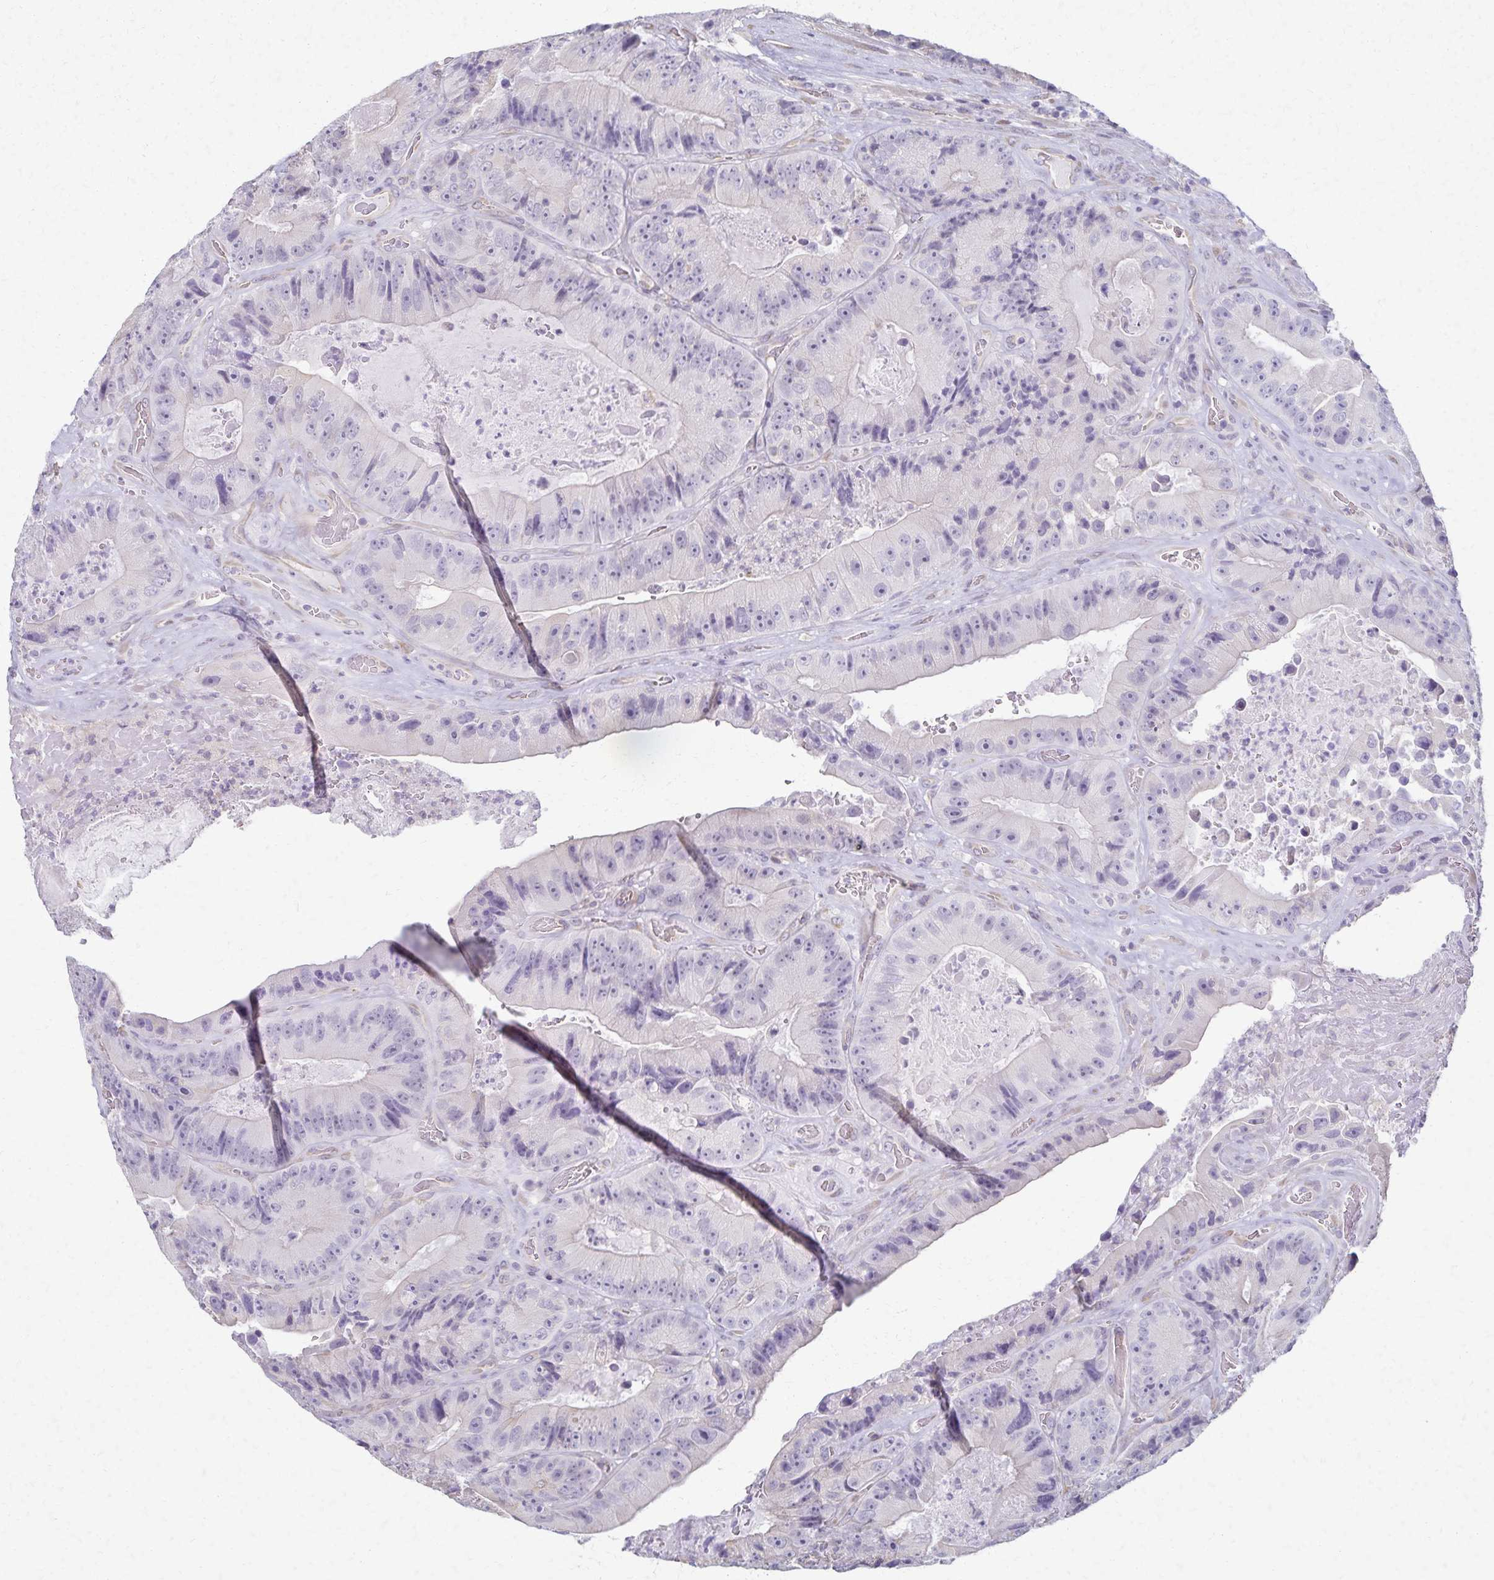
{"staining": {"intensity": "negative", "quantity": "none", "location": "none"}, "tissue": "colorectal cancer", "cell_type": "Tumor cells", "image_type": "cancer", "snomed": [{"axis": "morphology", "description": "Adenocarcinoma, NOS"}, {"axis": "topography", "description": "Colon"}], "caption": "Adenocarcinoma (colorectal) was stained to show a protein in brown. There is no significant staining in tumor cells.", "gene": "KISS1", "patient": {"sex": "female", "age": 86}}